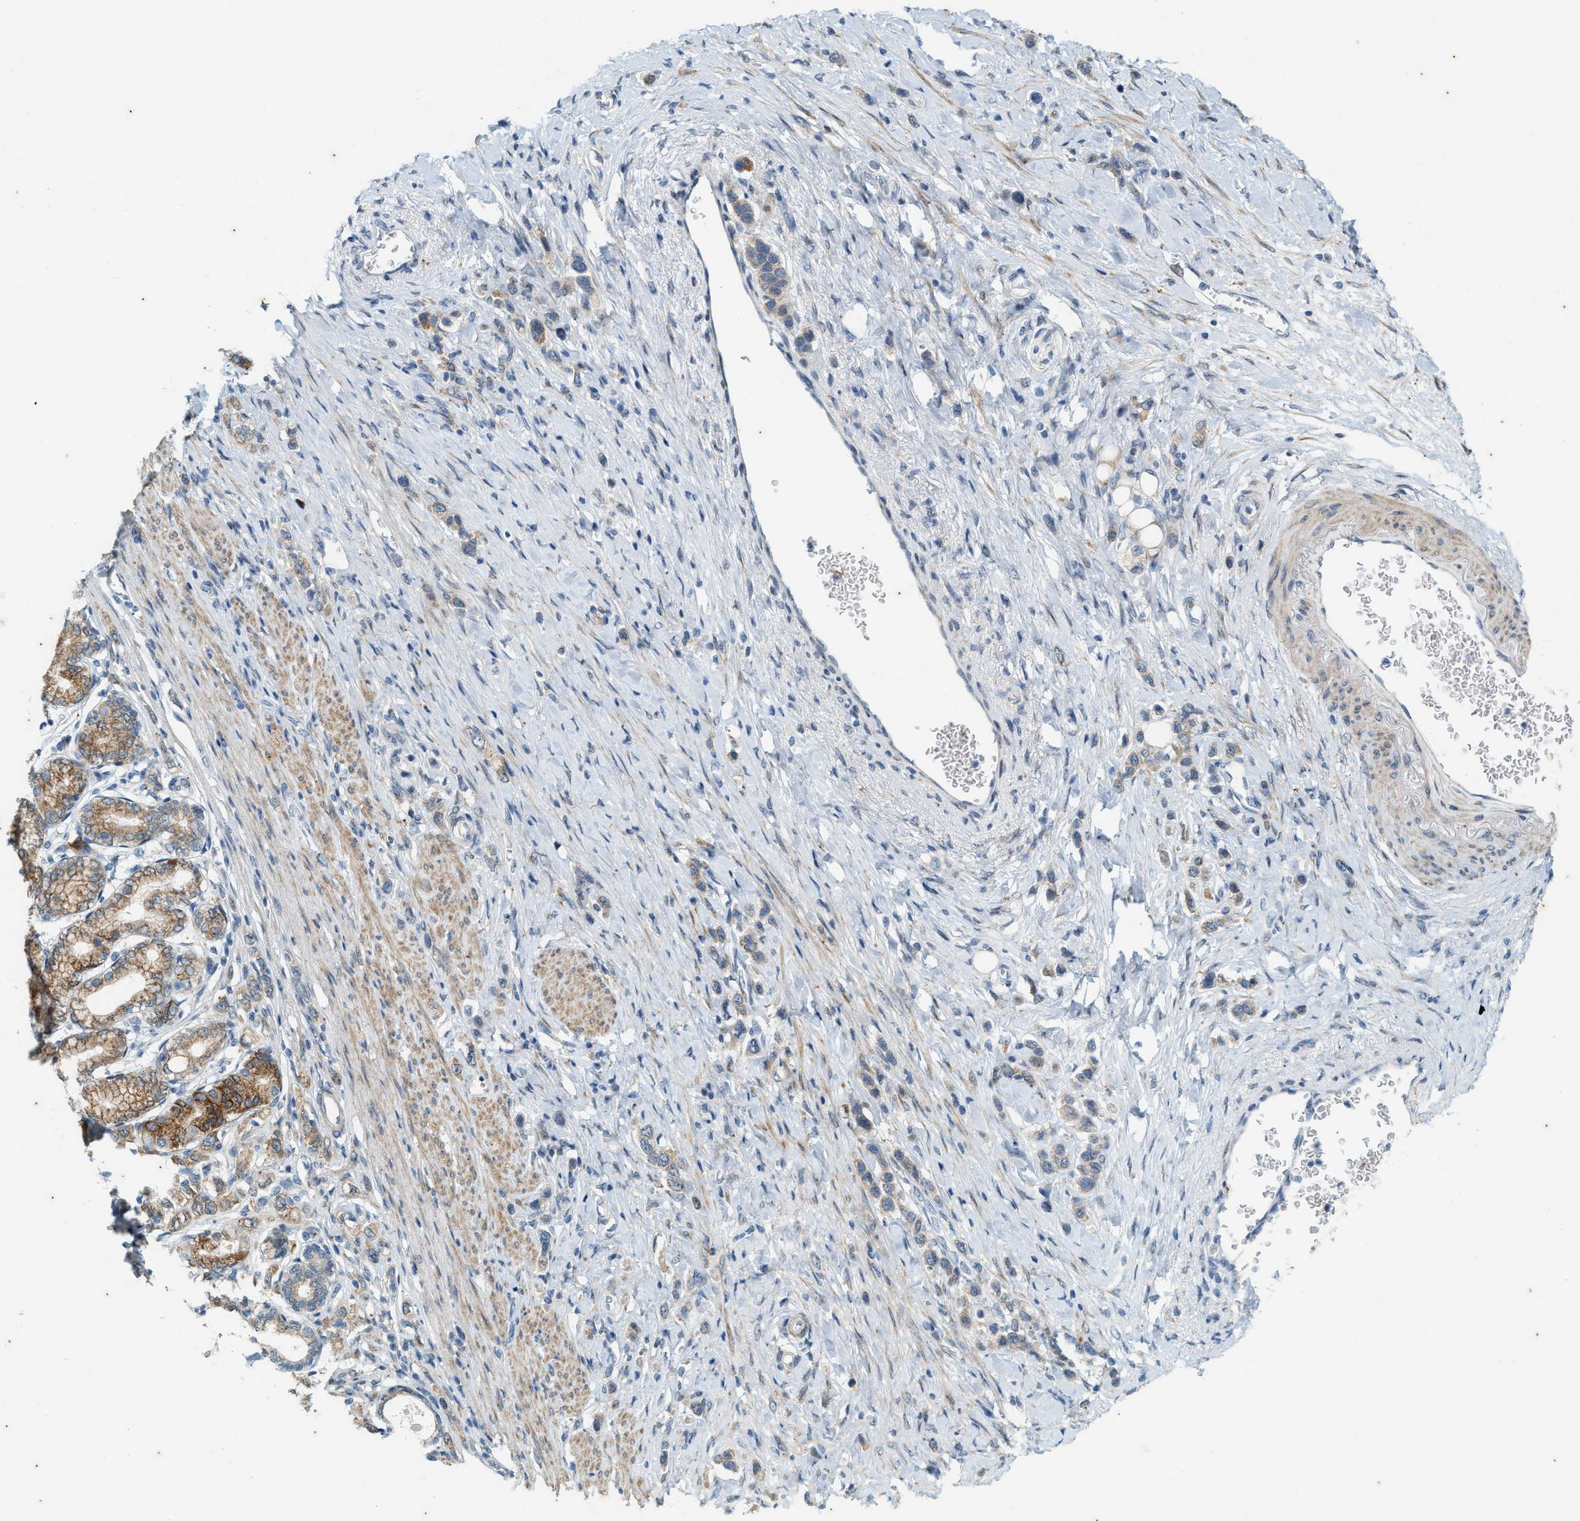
{"staining": {"intensity": "weak", "quantity": "25%-75%", "location": "cytoplasmic/membranous"}, "tissue": "stomach cancer", "cell_type": "Tumor cells", "image_type": "cancer", "snomed": [{"axis": "morphology", "description": "Adenocarcinoma, NOS"}, {"axis": "topography", "description": "Stomach"}], "caption": "IHC (DAB (3,3'-diaminobenzidine)) staining of human stomach cancer (adenocarcinoma) reveals weak cytoplasmic/membranous protein staining in about 25%-75% of tumor cells.", "gene": "CHPF2", "patient": {"sex": "female", "age": 65}}